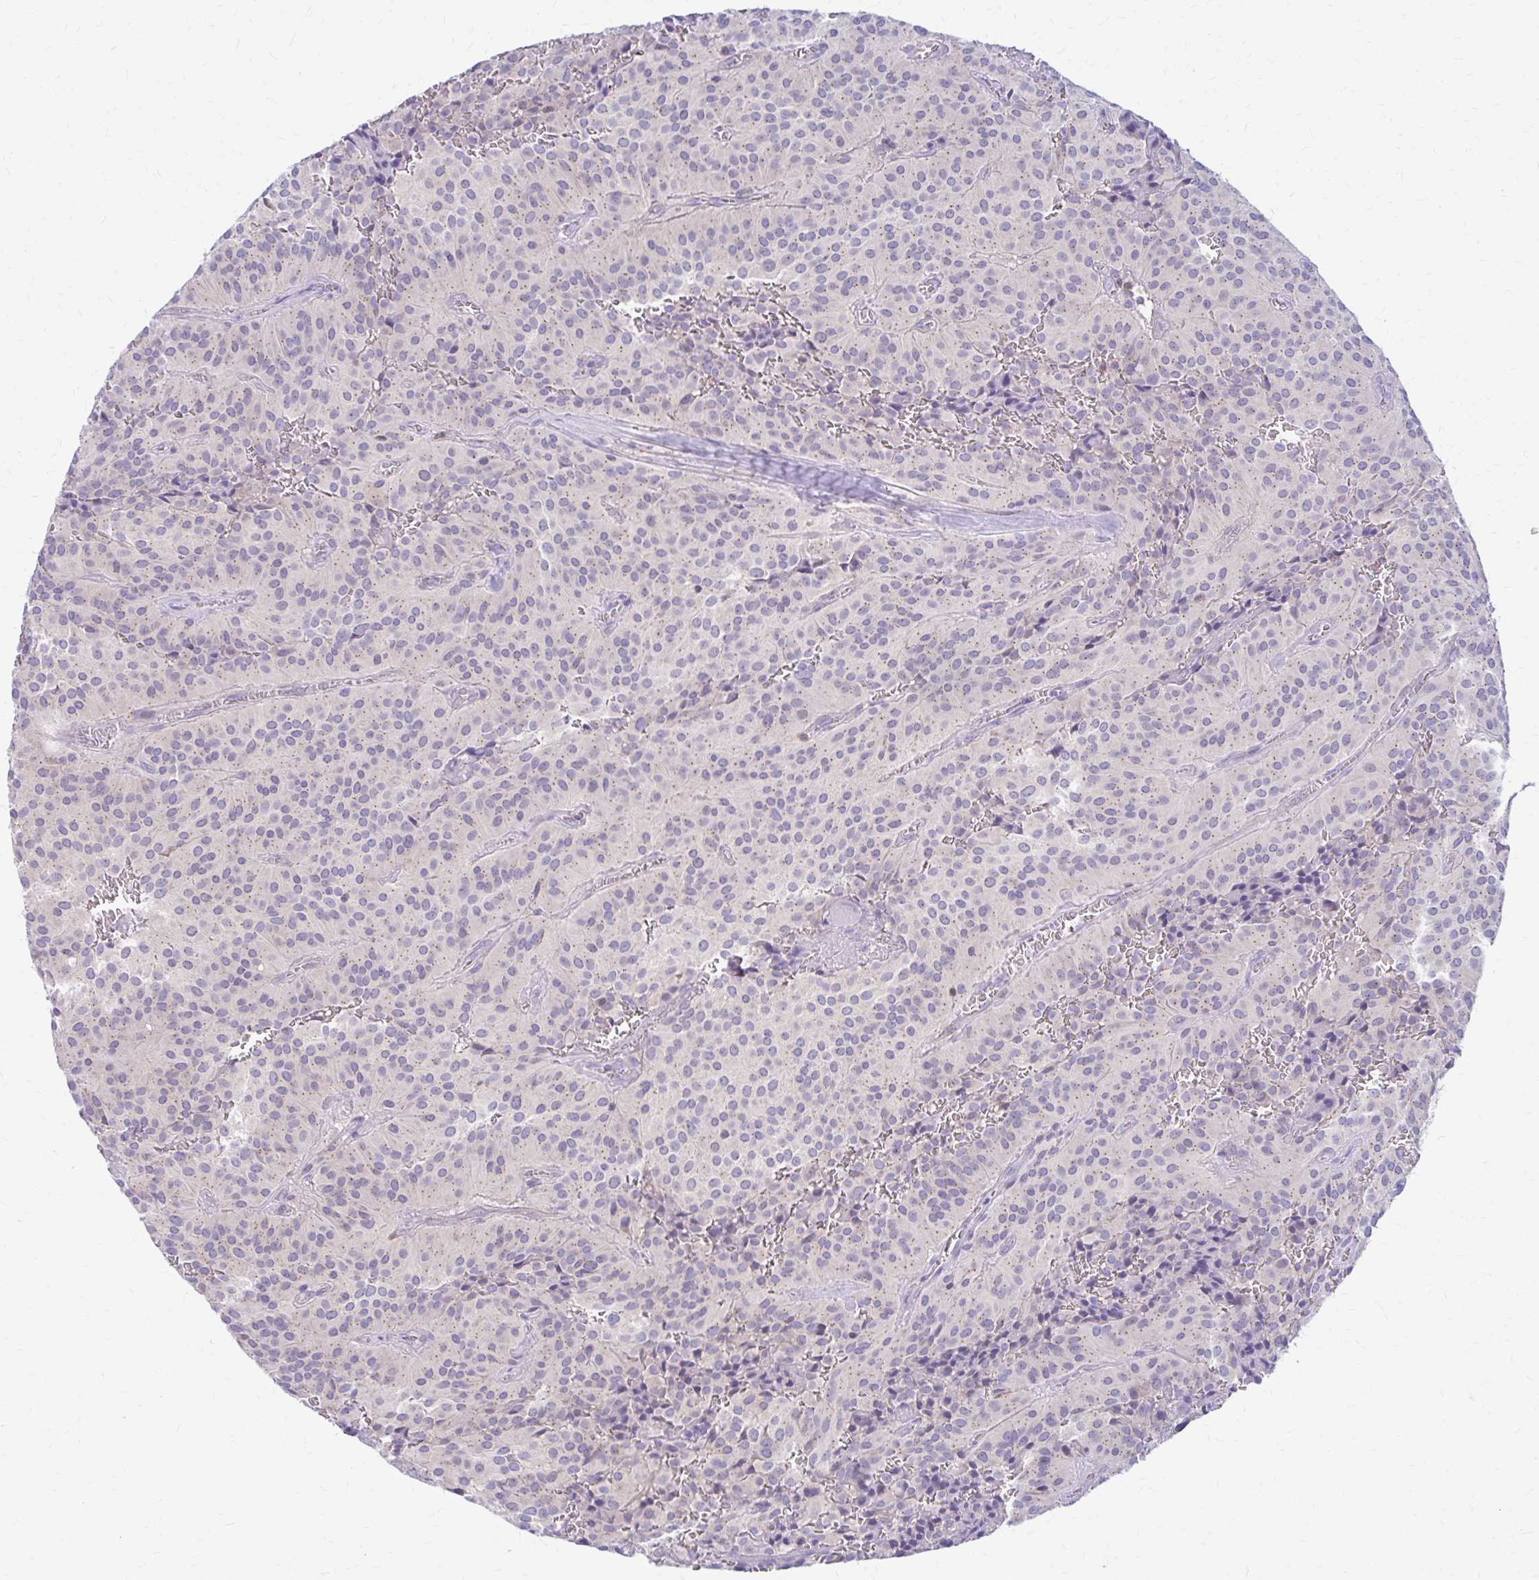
{"staining": {"intensity": "weak", "quantity": "25%-75%", "location": "cytoplasmic/membranous"}, "tissue": "glioma", "cell_type": "Tumor cells", "image_type": "cancer", "snomed": [{"axis": "morphology", "description": "Glioma, malignant, Low grade"}, {"axis": "topography", "description": "Brain"}], "caption": "A brown stain labels weak cytoplasmic/membranous staining of a protein in glioma tumor cells.", "gene": "RADIL", "patient": {"sex": "male", "age": 42}}